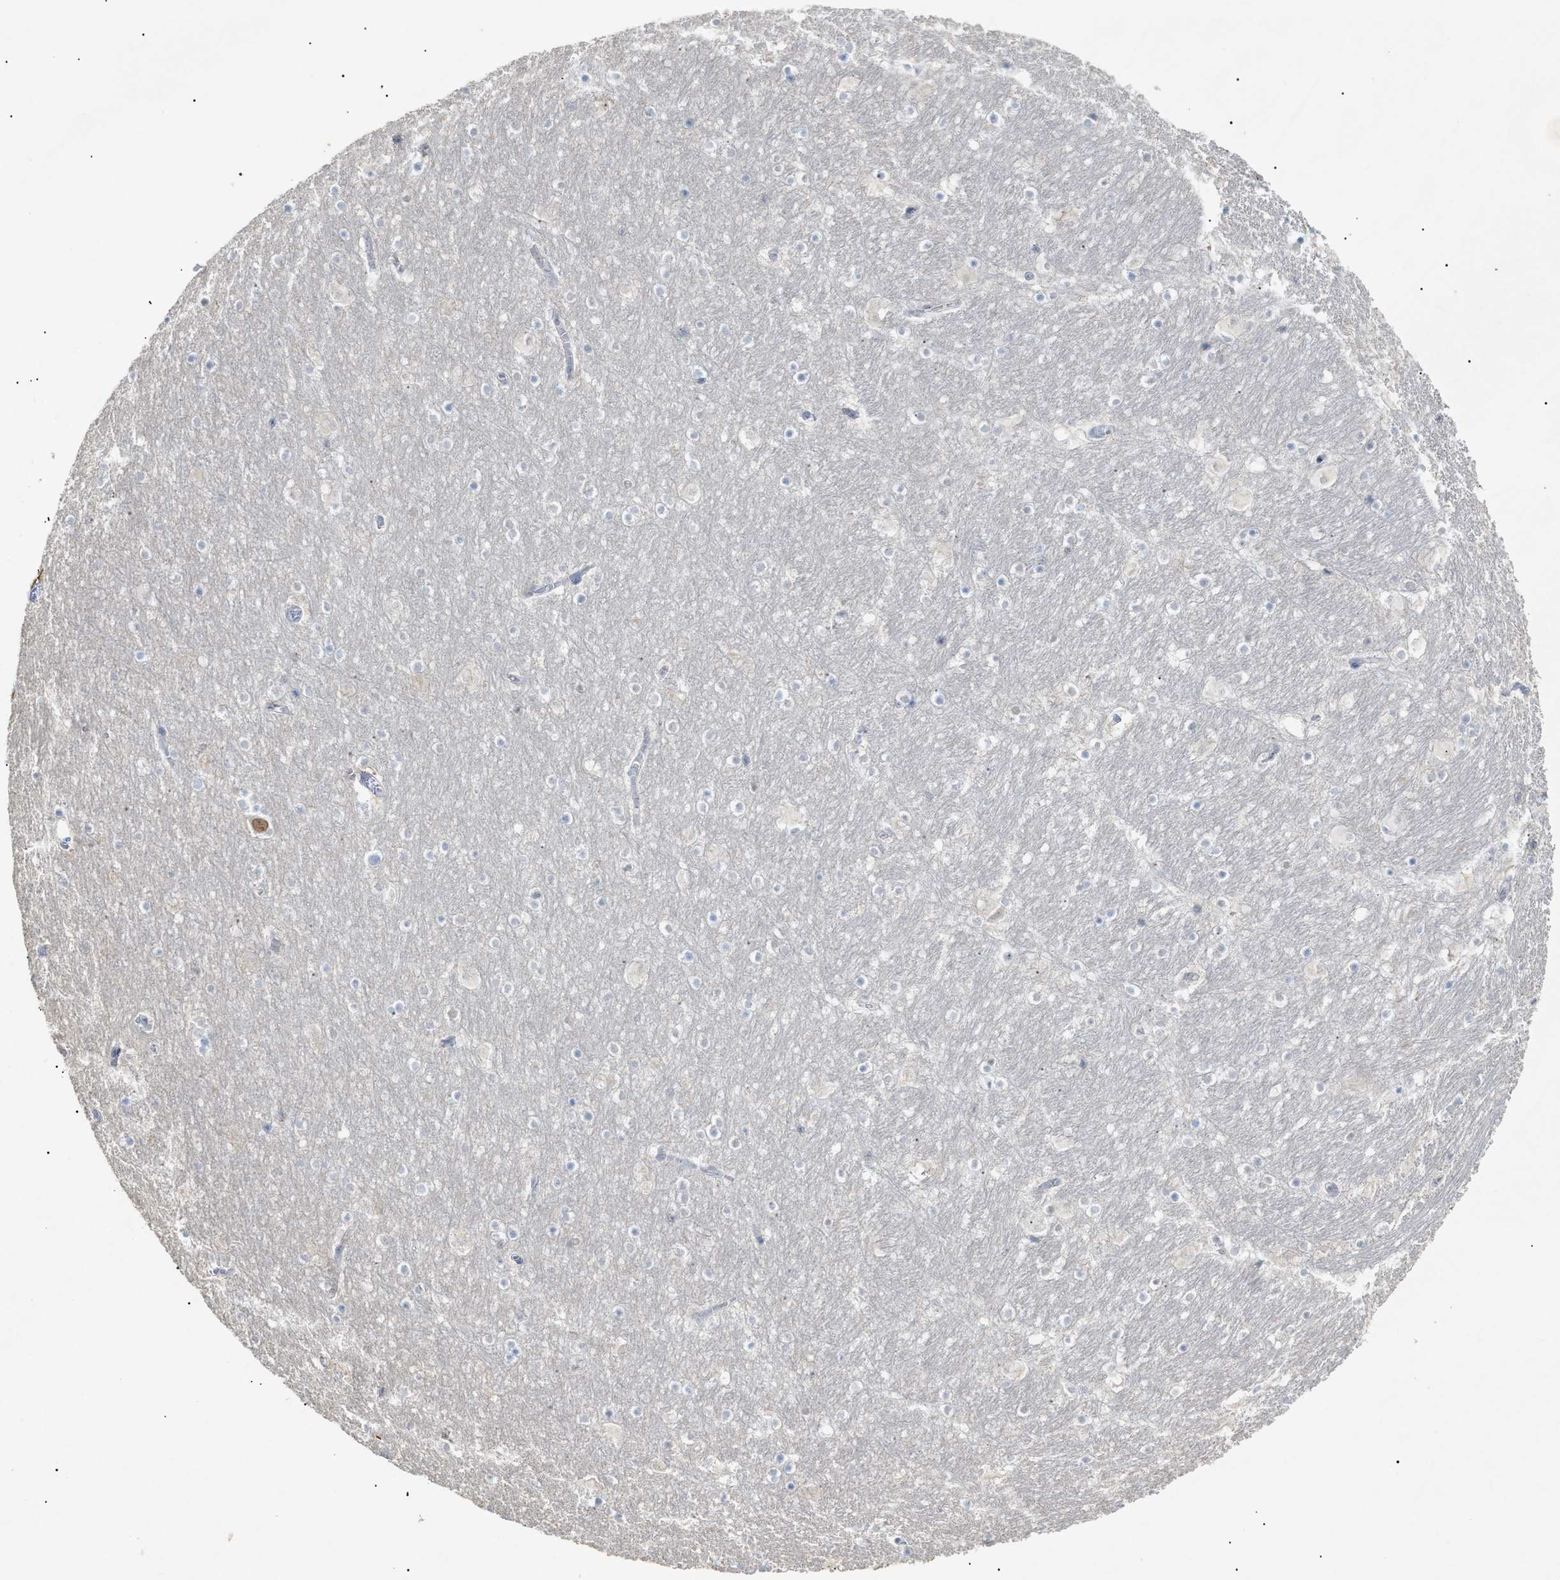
{"staining": {"intensity": "negative", "quantity": "none", "location": "none"}, "tissue": "hippocampus", "cell_type": "Glial cells", "image_type": "normal", "snomed": [{"axis": "morphology", "description": "Normal tissue, NOS"}, {"axis": "topography", "description": "Hippocampus"}], "caption": "Histopathology image shows no significant protein positivity in glial cells of normal hippocampus. (Stains: DAB immunohistochemistry with hematoxylin counter stain, Microscopy: brightfield microscopy at high magnification).", "gene": "SLC25A31", "patient": {"sex": "male", "age": 45}}